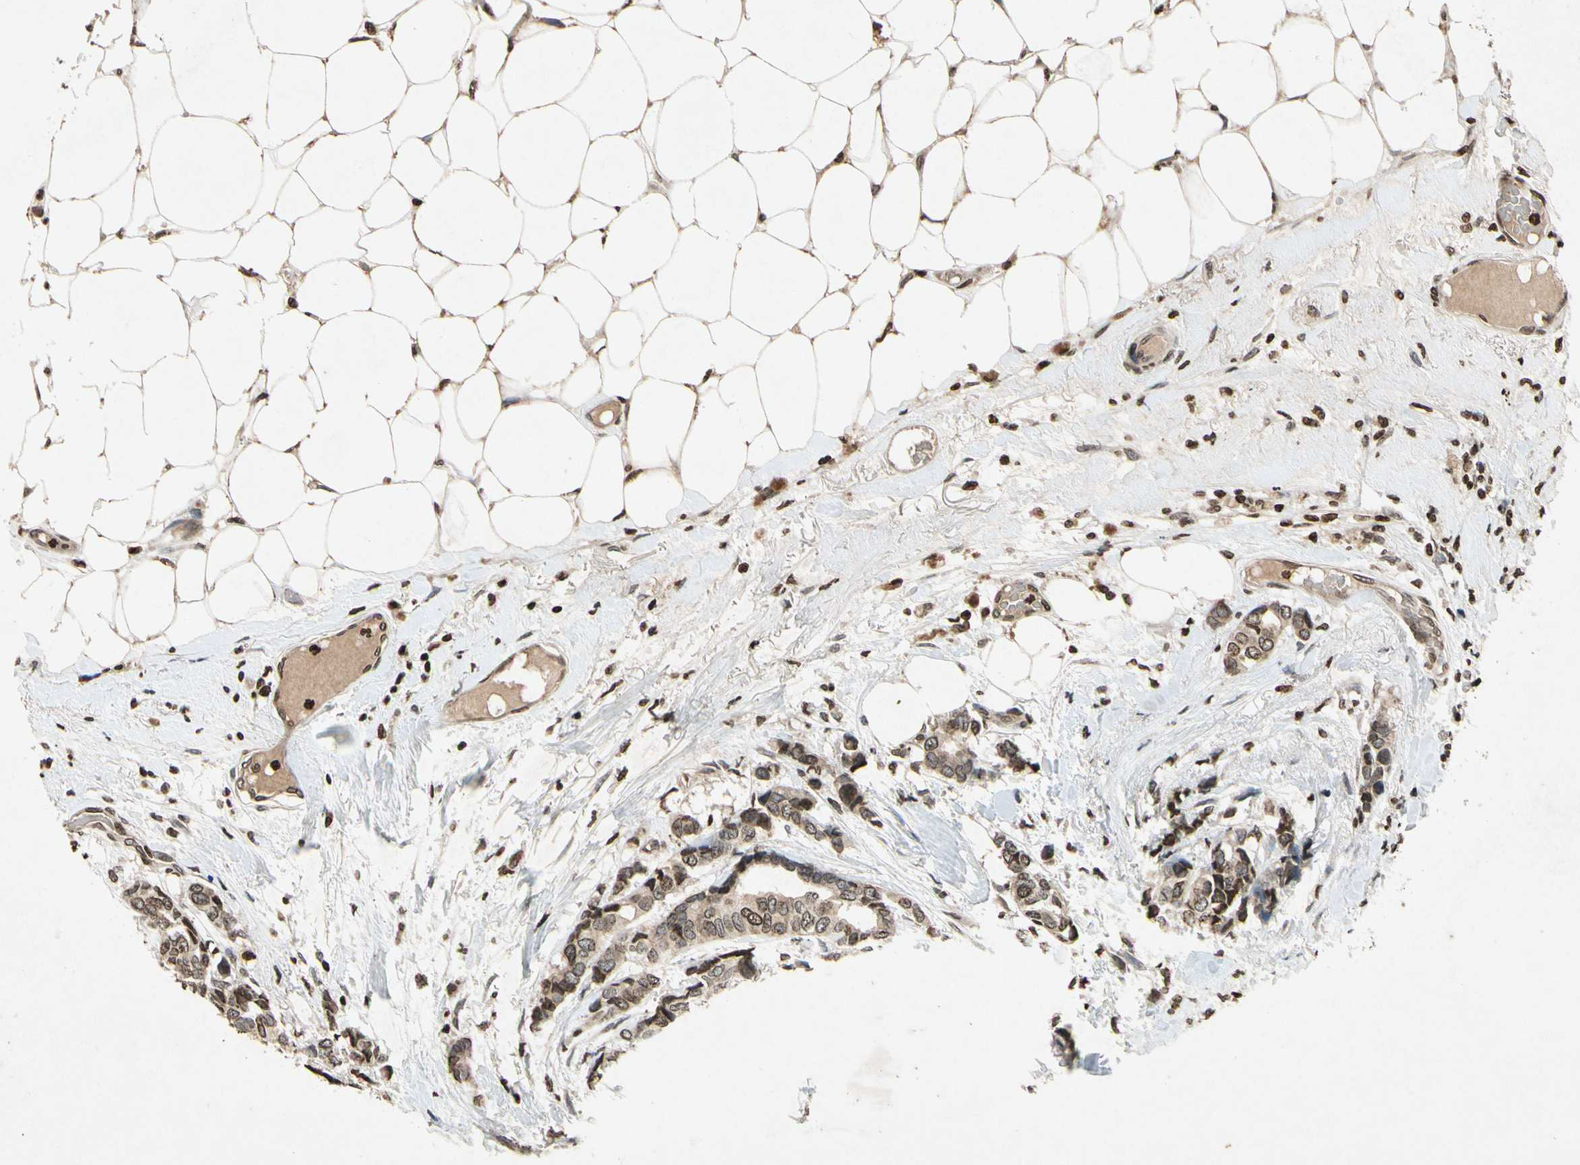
{"staining": {"intensity": "moderate", "quantity": ">75%", "location": "cytoplasmic/membranous,nuclear"}, "tissue": "breast cancer", "cell_type": "Tumor cells", "image_type": "cancer", "snomed": [{"axis": "morphology", "description": "Duct carcinoma"}, {"axis": "topography", "description": "Breast"}], "caption": "Moderate cytoplasmic/membranous and nuclear expression for a protein is identified in approximately >75% of tumor cells of breast cancer using immunohistochemistry (IHC).", "gene": "HOXB3", "patient": {"sex": "female", "age": 87}}